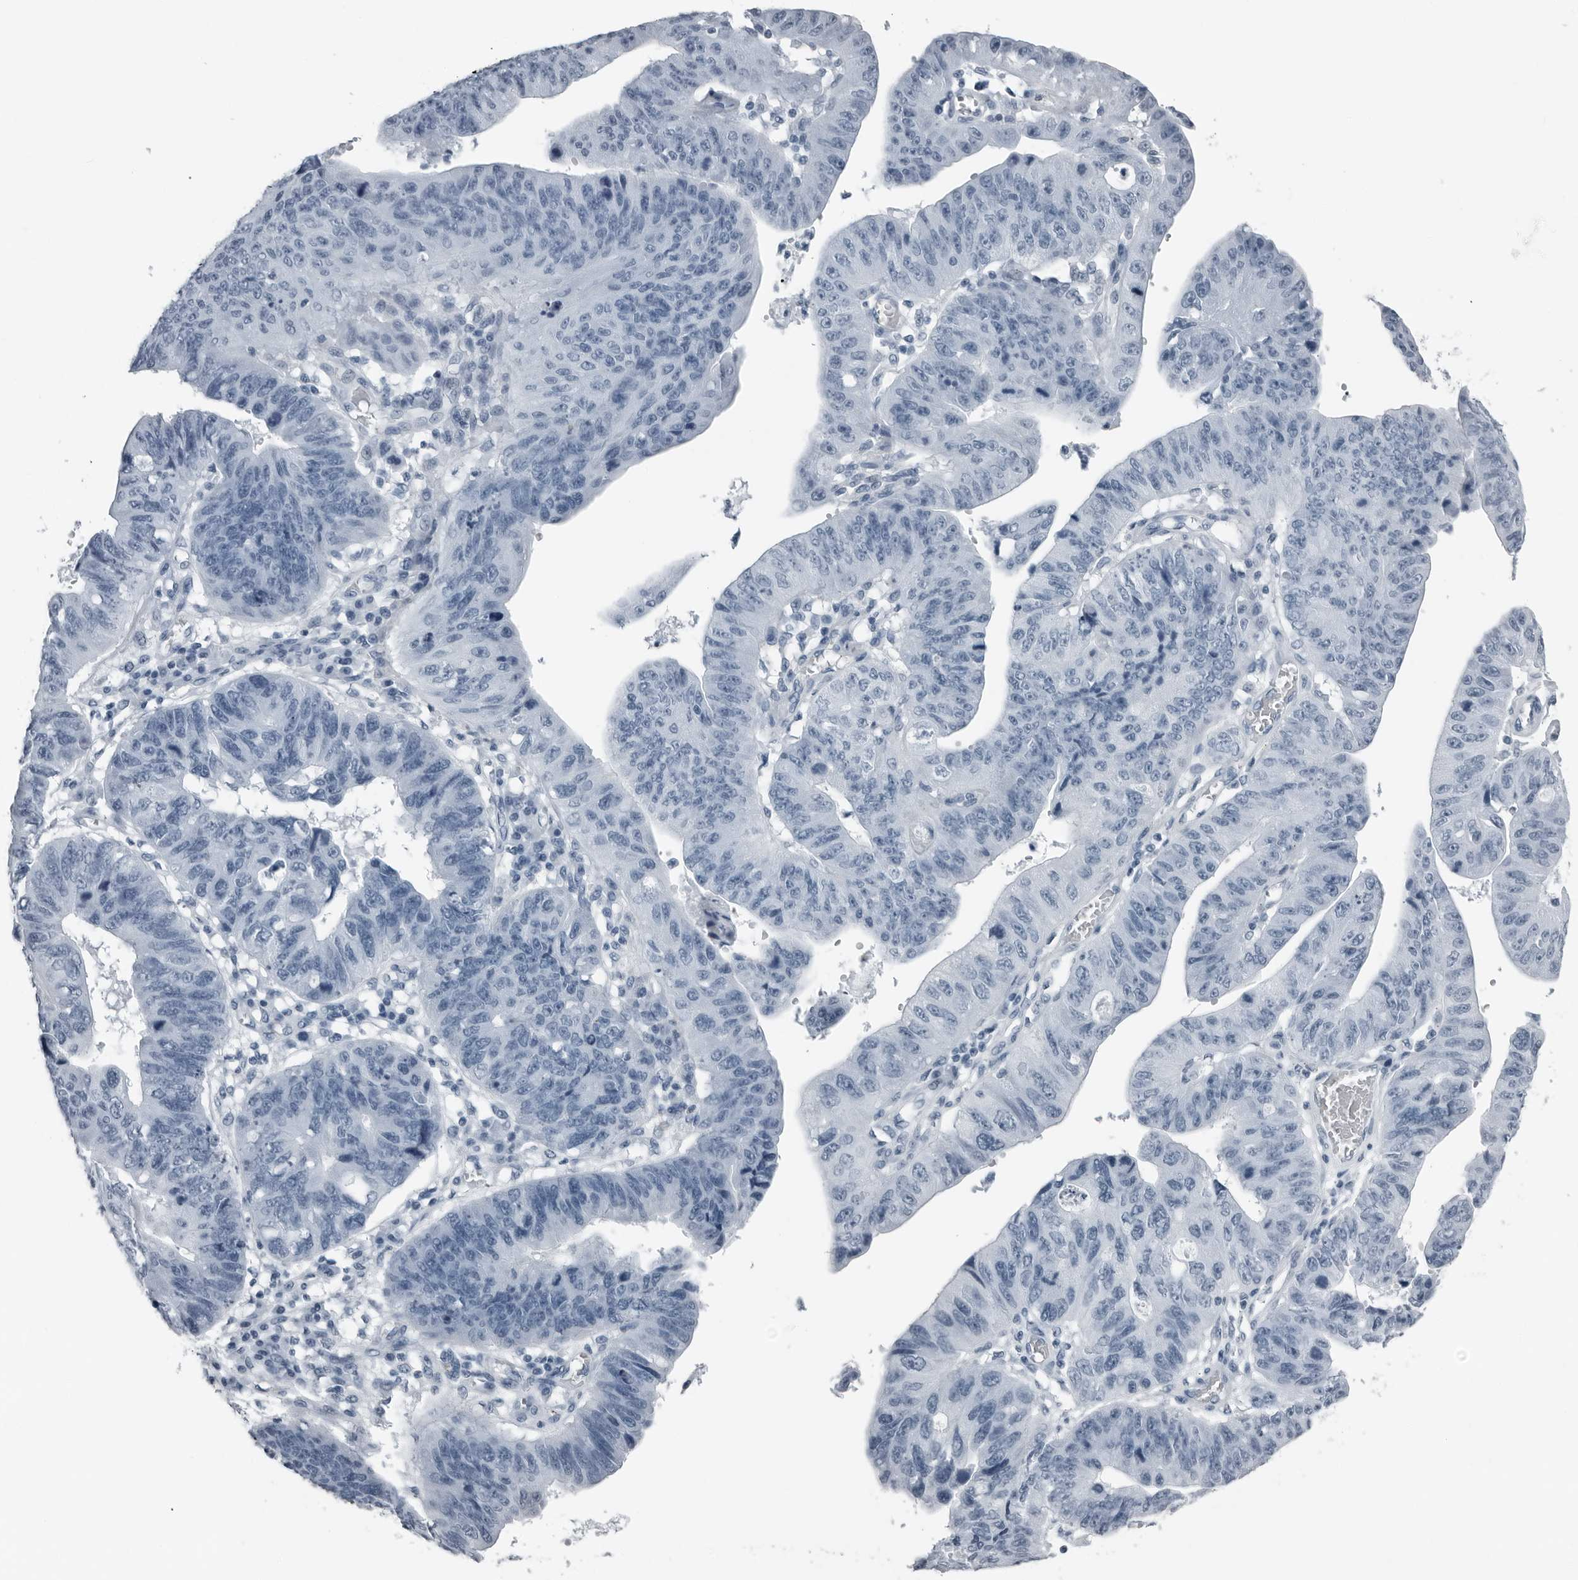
{"staining": {"intensity": "negative", "quantity": "none", "location": "none"}, "tissue": "stomach cancer", "cell_type": "Tumor cells", "image_type": "cancer", "snomed": [{"axis": "morphology", "description": "Adenocarcinoma, NOS"}, {"axis": "topography", "description": "Stomach"}], "caption": "Immunohistochemistry of stomach adenocarcinoma displays no staining in tumor cells. The staining was performed using DAB to visualize the protein expression in brown, while the nuclei were stained in blue with hematoxylin (Magnification: 20x).", "gene": "PRSS1", "patient": {"sex": "male", "age": 59}}